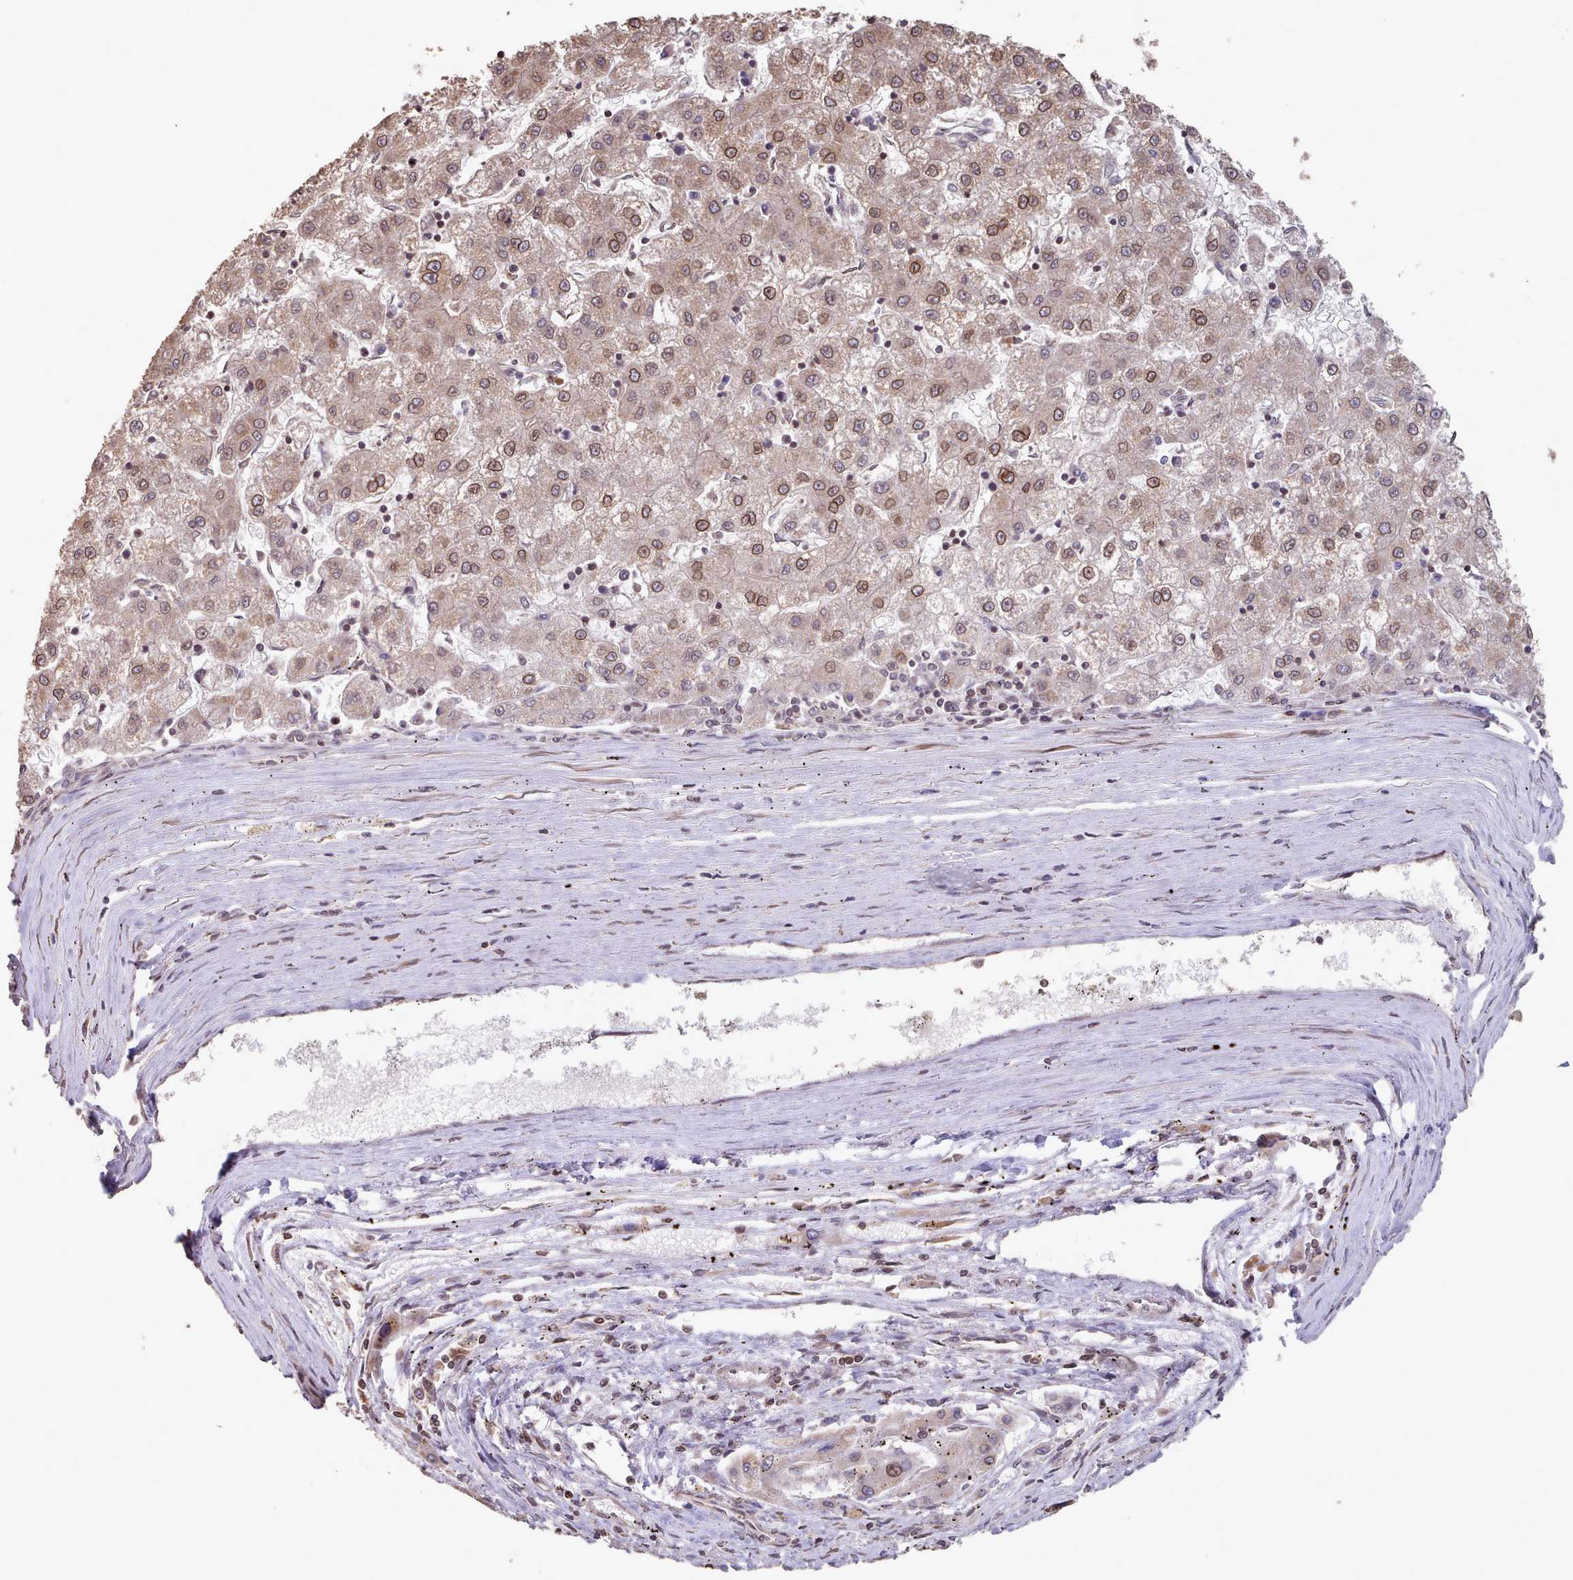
{"staining": {"intensity": "moderate", "quantity": "25%-75%", "location": "cytoplasmic/membranous,nuclear"}, "tissue": "liver cancer", "cell_type": "Tumor cells", "image_type": "cancer", "snomed": [{"axis": "morphology", "description": "Carcinoma, Hepatocellular, NOS"}, {"axis": "topography", "description": "Liver"}], "caption": "DAB (3,3'-diaminobenzidine) immunohistochemical staining of human hepatocellular carcinoma (liver) exhibits moderate cytoplasmic/membranous and nuclear protein expression in approximately 25%-75% of tumor cells.", "gene": "TOR1AIP1", "patient": {"sex": "male", "age": 72}}